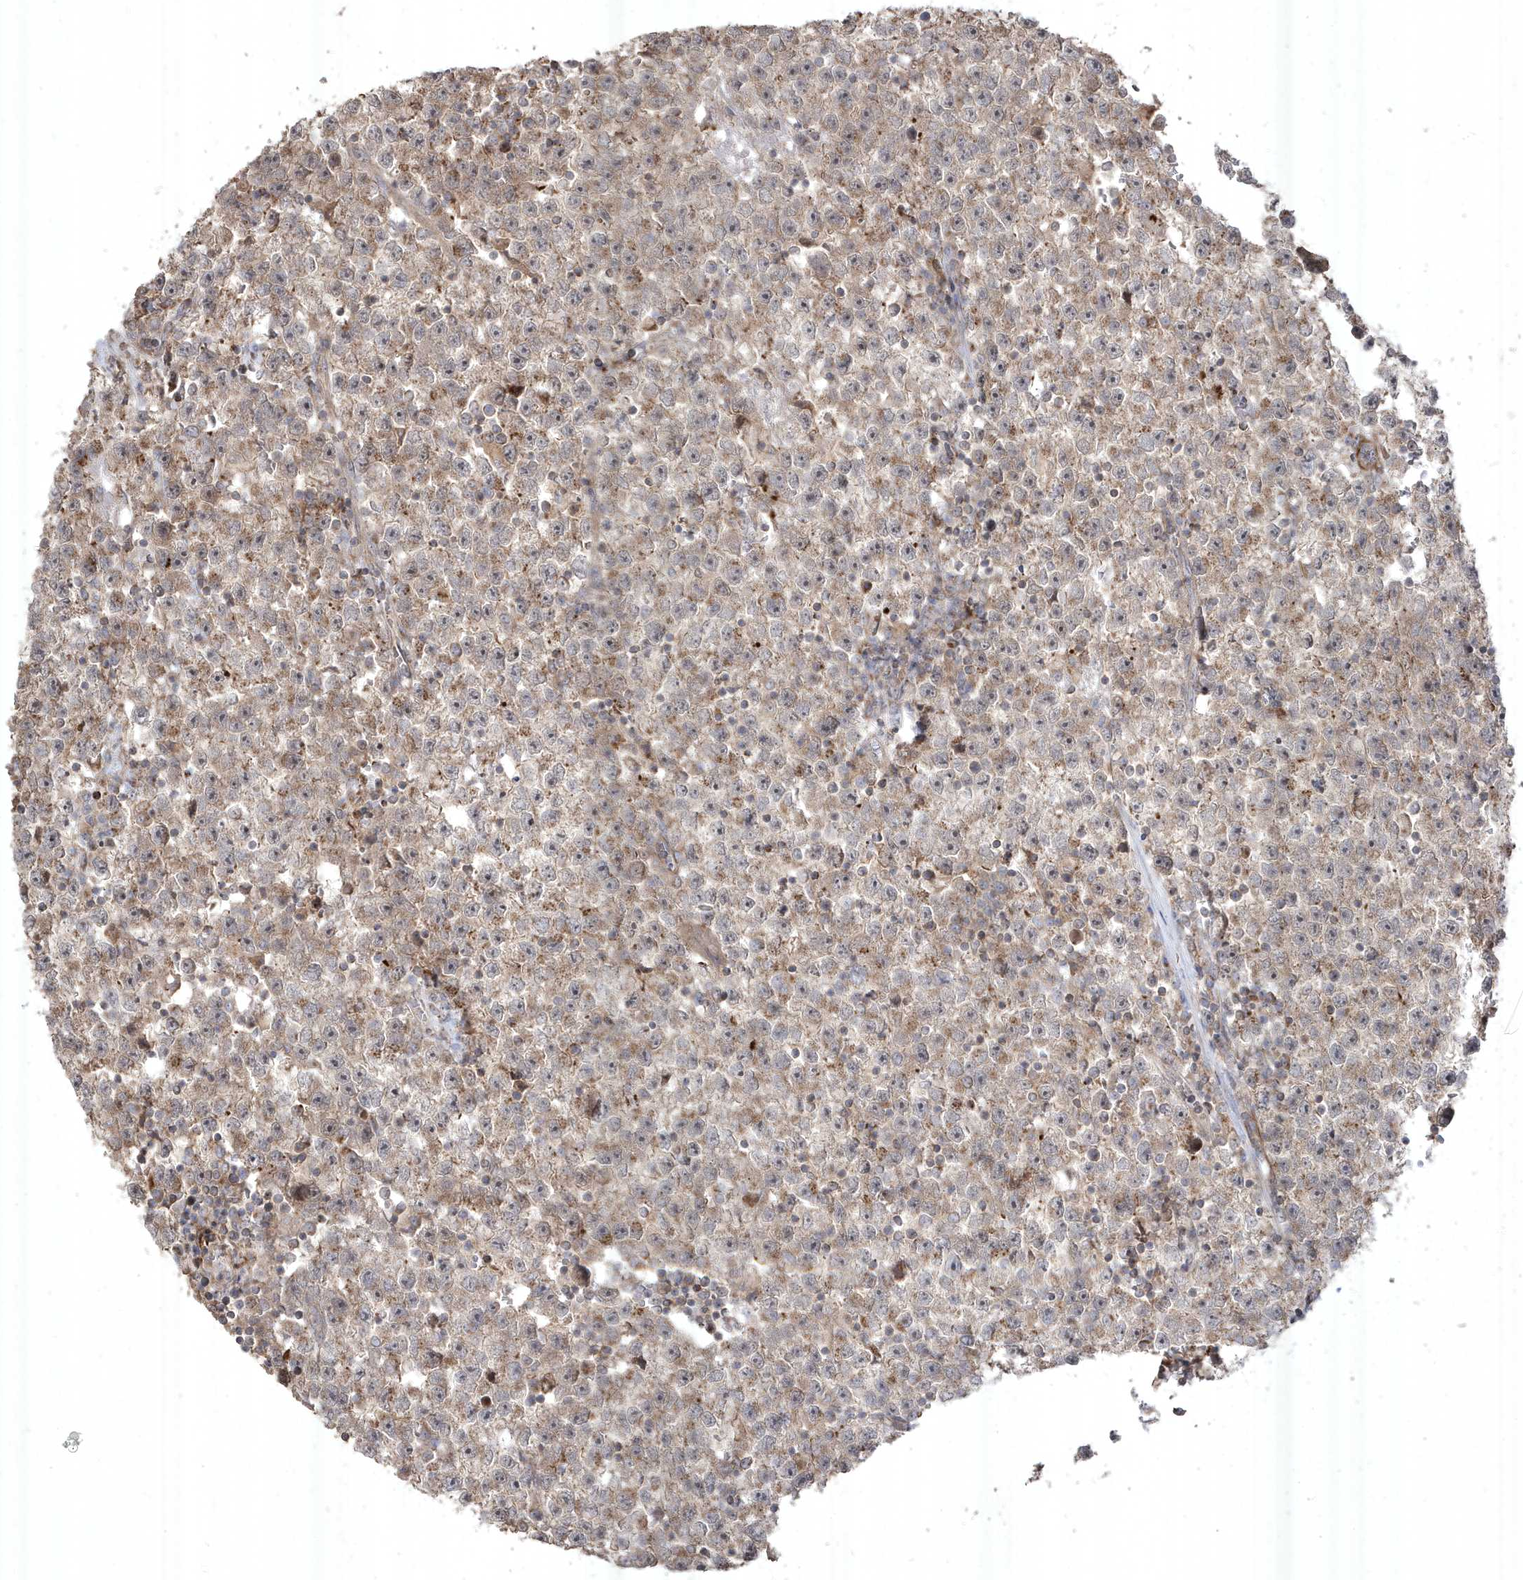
{"staining": {"intensity": "moderate", "quantity": "<25%", "location": "cytoplasmic/membranous"}, "tissue": "testis cancer", "cell_type": "Tumor cells", "image_type": "cancer", "snomed": [{"axis": "morphology", "description": "Seminoma, NOS"}, {"axis": "topography", "description": "Testis"}], "caption": "Immunohistochemical staining of seminoma (testis) reveals low levels of moderate cytoplasmic/membranous protein staining in about <25% of tumor cells.", "gene": "CETN3", "patient": {"sex": "male", "age": 22}}